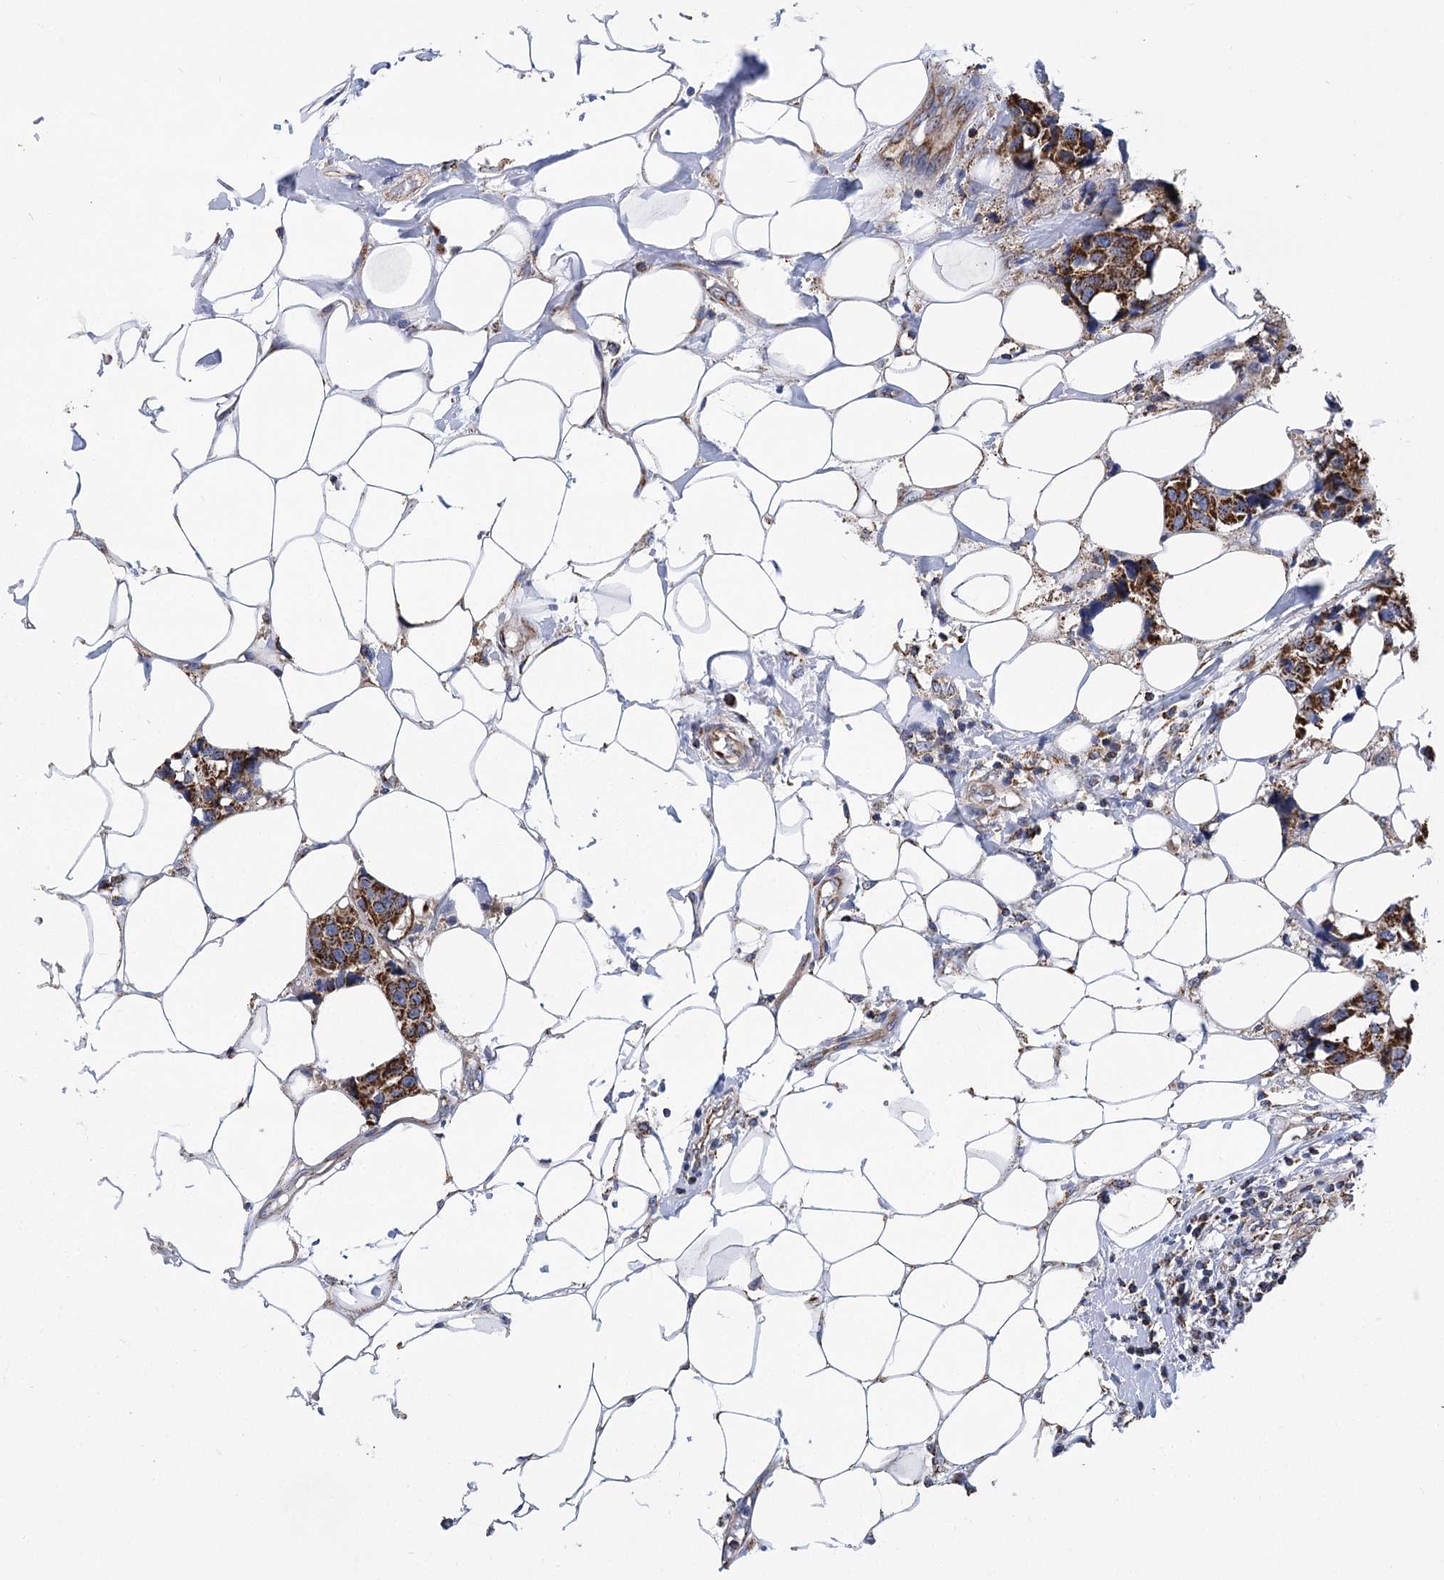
{"staining": {"intensity": "strong", "quantity": ">75%", "location": "cytoplasmic/membranous"}, "tissue": "breast cancer", "cell_type": "Tumor cells", "image_type": "cancer", "snomed": [{"axis": "morphology", "description": "Normal tissue, NOS"}, {"axis": "morphology", "description": "Duct carcinoma"}, {"axis": "topography", "description": "Breast"}], "caption": "Immunohistochemical staining of invasive ductal carcinoma (breast) demonstrates strong cytoplasmic/membranous protein staining in about >75% of tumor cells.", "gene": "CCDC73", "patient": {"sex": "female", "age": 39}}